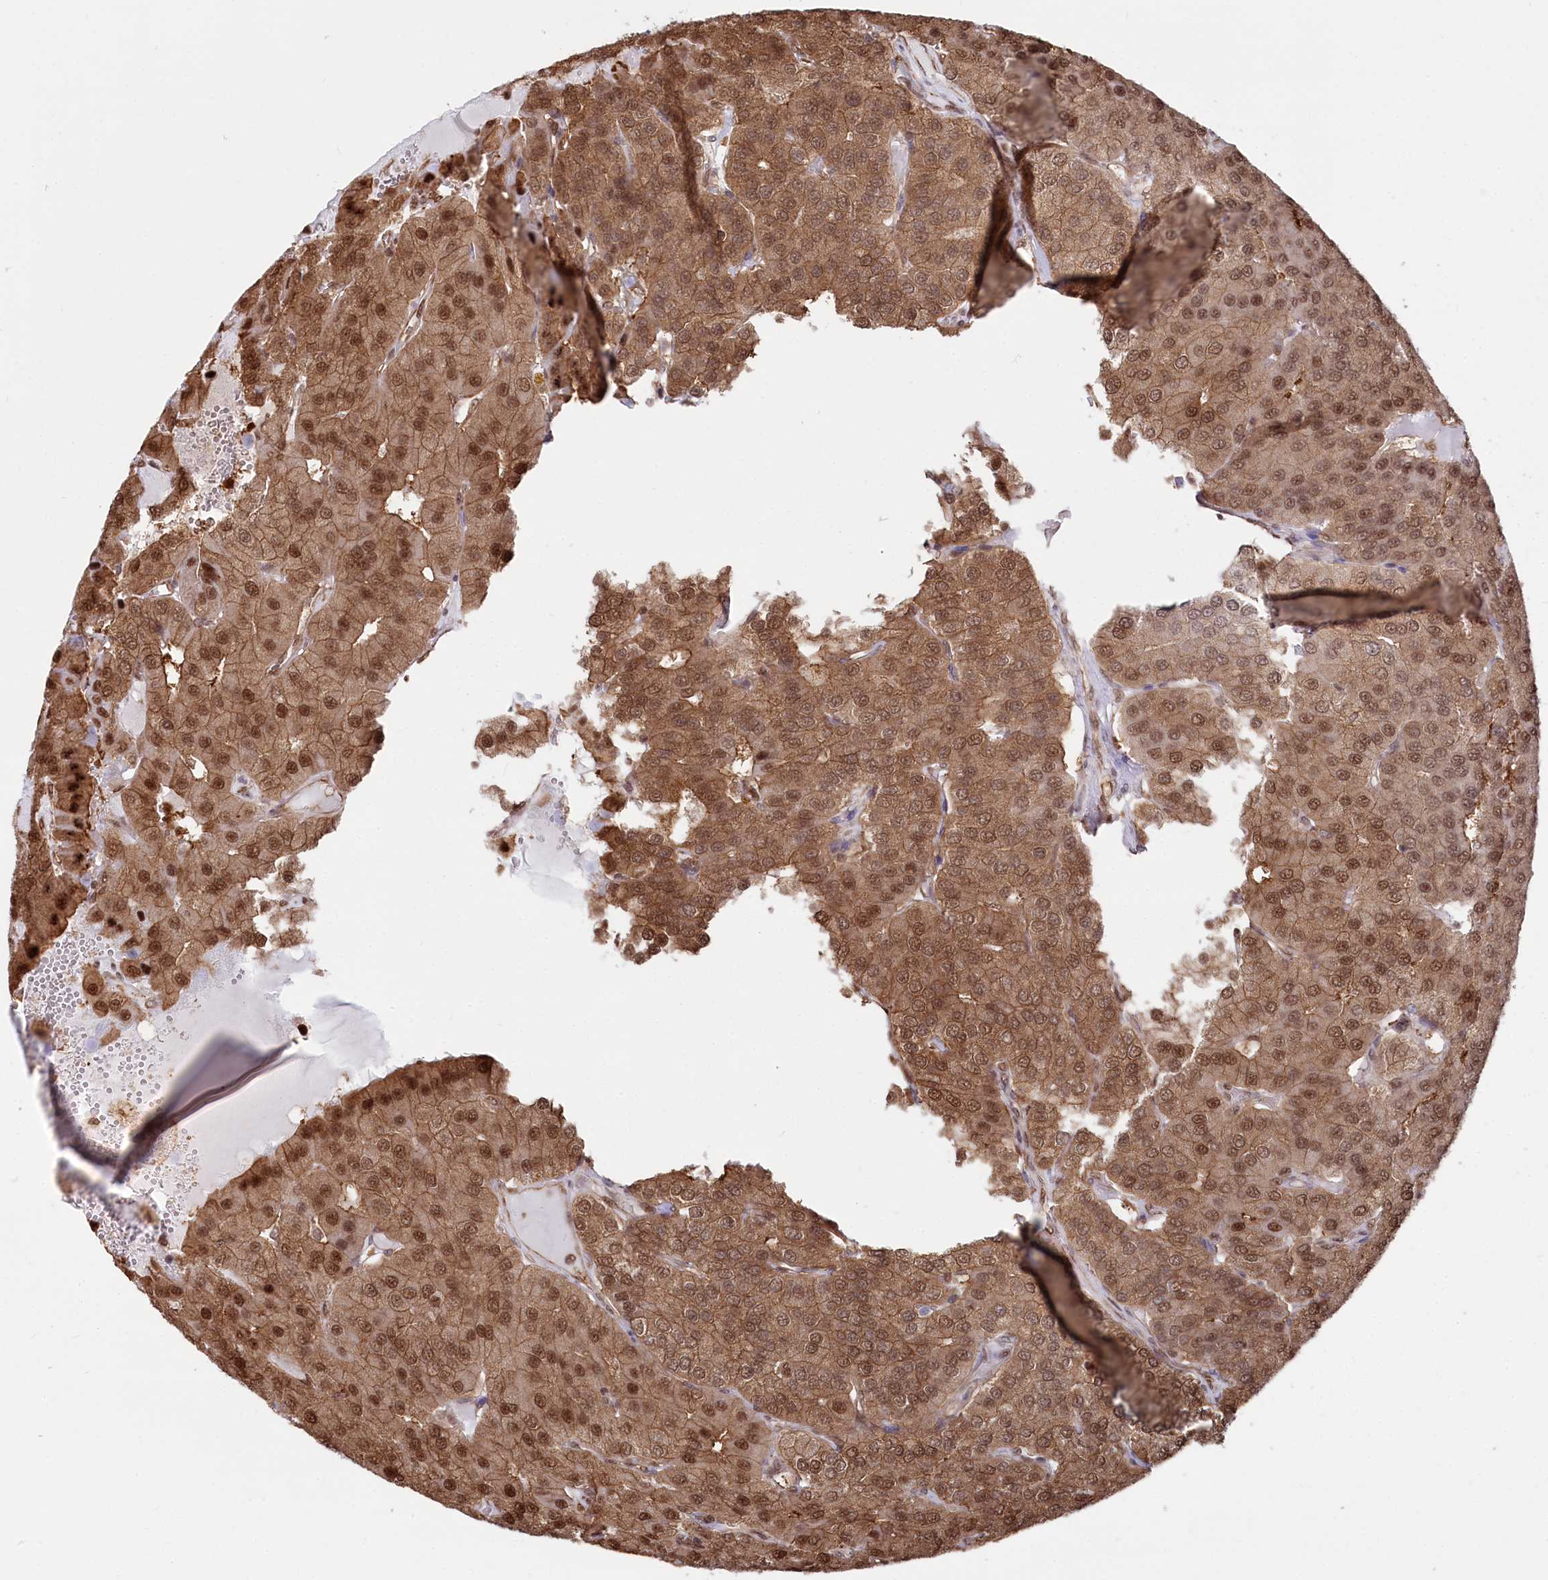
{"staining": {"intensity": "moderate", "quantity": ">75%", "location": "cytoplasmic/membranous,nuclear"}, "tissue": "parathyroid gland", "cell_type": "Glandular cells", "image_type": "normal", "snomed": [{"axis": "morphology", "description": "Normal tissue, NOS"}, {"axis": "morphology", "description": "Adenoma, NOS"}, {"axis": "topography", "description": "Parathyroid gland"}], "caption": "IHC micrograph of unremarkable parathyroid gland: human parathyroid gland stained using immunohistochemistry (IHC) demonstrates medium levels of moderate protein expression localized specifically in the cytoplasmic/membranous,nuclear of glandular cells, appearing as a cytoplasmic/membranous,nuclear brown color.", "gene": "PSMA1", "patient": {"sex": "female", "age": 86}}